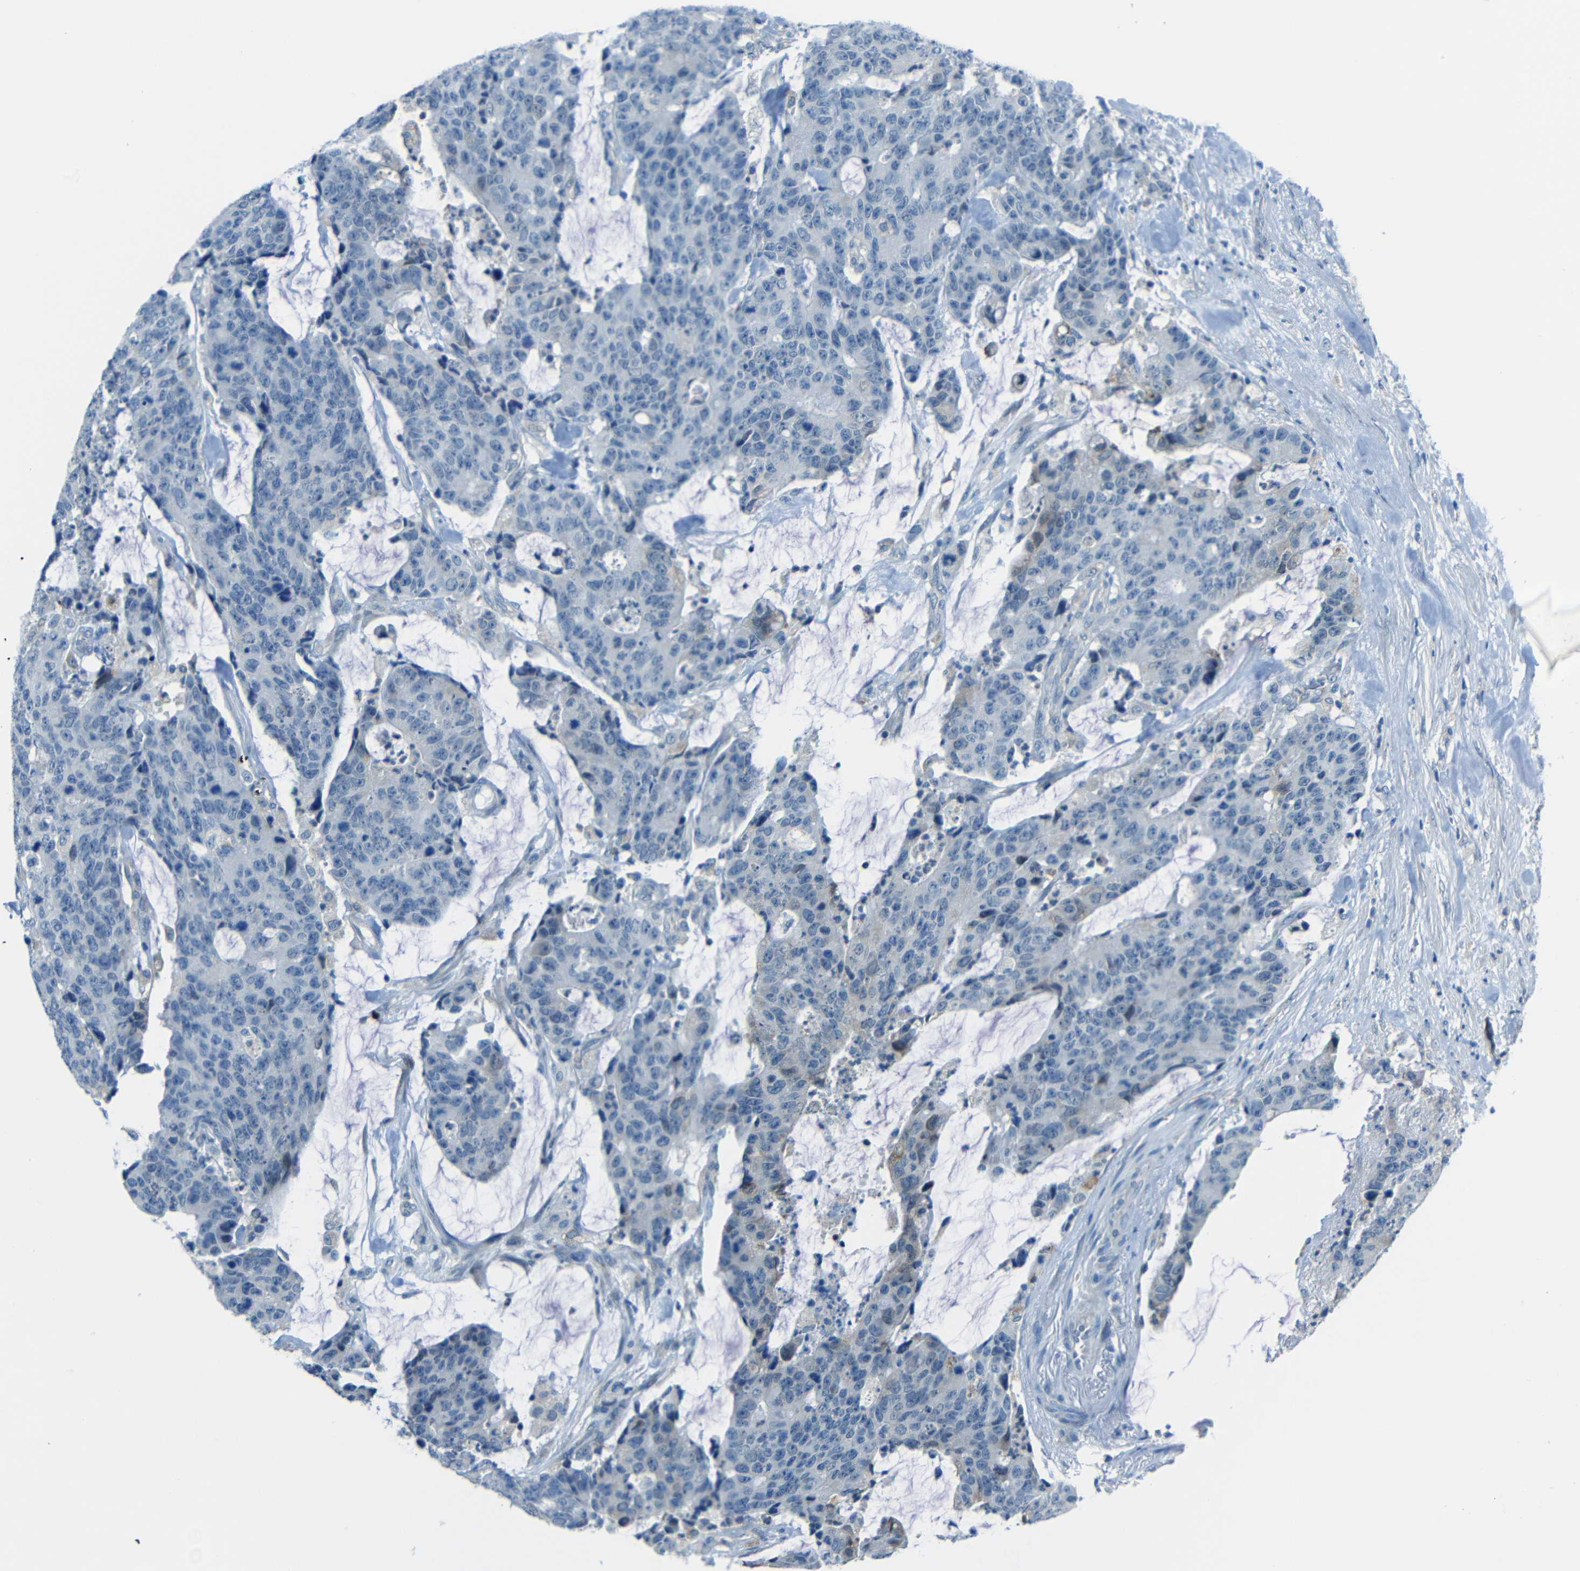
{"staining": {"intensity": "negative", "quantity": "none", "location": "none"}, "tissue": "colorectal cancer", "cell_type": "Tumor cells", "image_type": "cancer", "snomed": [{"axis": "morphology", "description": "Adenocarcinoma, NOS"}, {"axis": "topography", "description": "Colon"}], "caption": "Immunohistochemistry (IHC) photomicrograph of neoplastic tissue: colorectal cancer (adenocarcinoma) stained with DAB (3,3'-diaminobenzidine) exhibits no significant protein positivity in tumor cells.", "gene": "ANKRD22", "patient": {"sex": "female", "age": 86}}